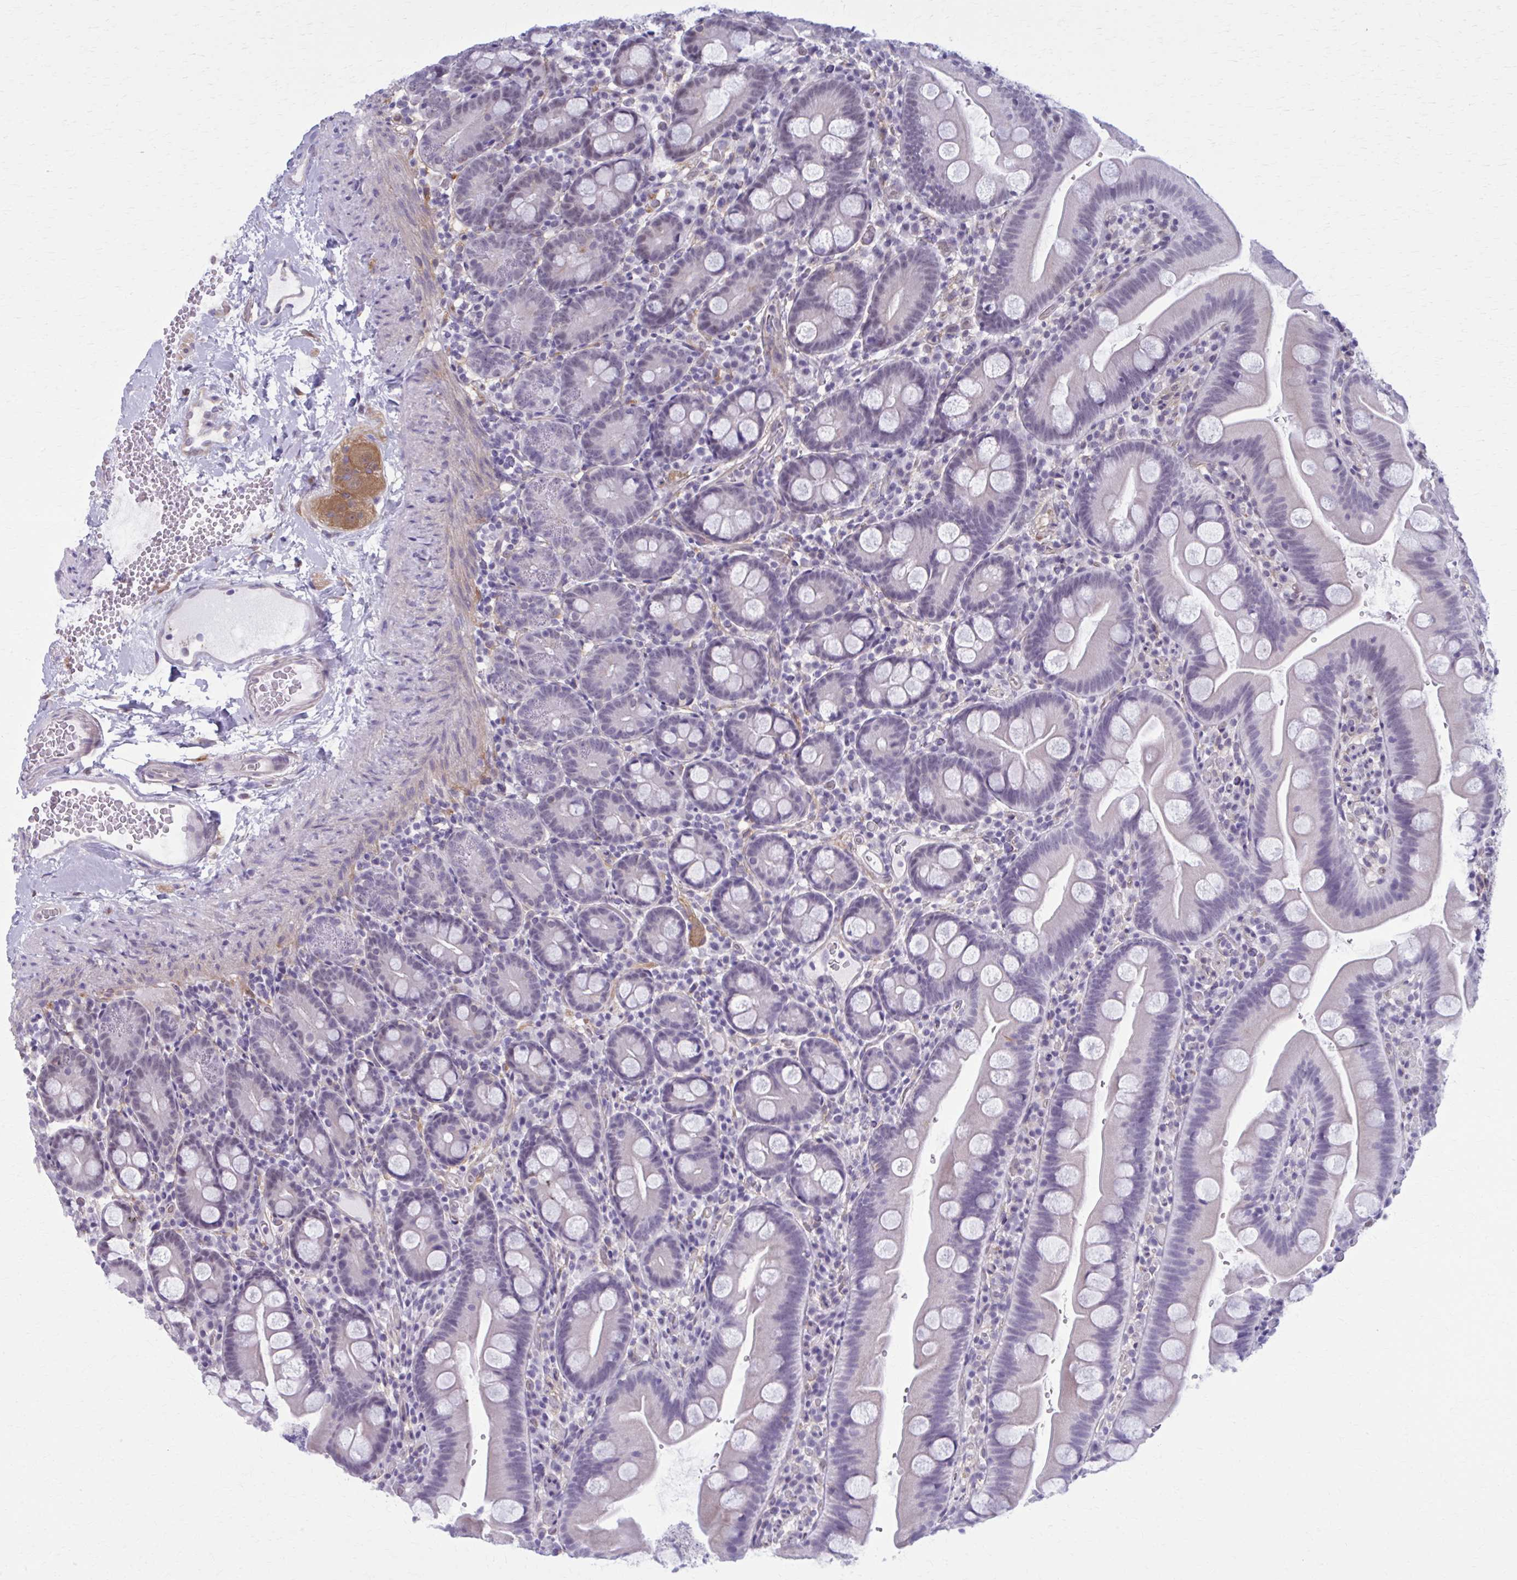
{"staining": {"intensity": "negative", "quantity": "none", "location": "none"}, "tissue": "small intestine", "cell_type": "Glandular cells", "image_type": "normal", "snomed": [{"axis": "morphology", "description": "Normal tissue, NOS"}, {"axis": "topography", "description": "Small intestine"}], "caption": "High power microscopy micrograph of an IHC photomicrograph of unremarkable small intestine, revealing no significant staining in glandular cells. The staining is performed using DAB brown chromogen with nuclei counter-stained in using hematoxylin.", "gene": "NUMBL", "patient": {"sex": "female", "age": 68}}